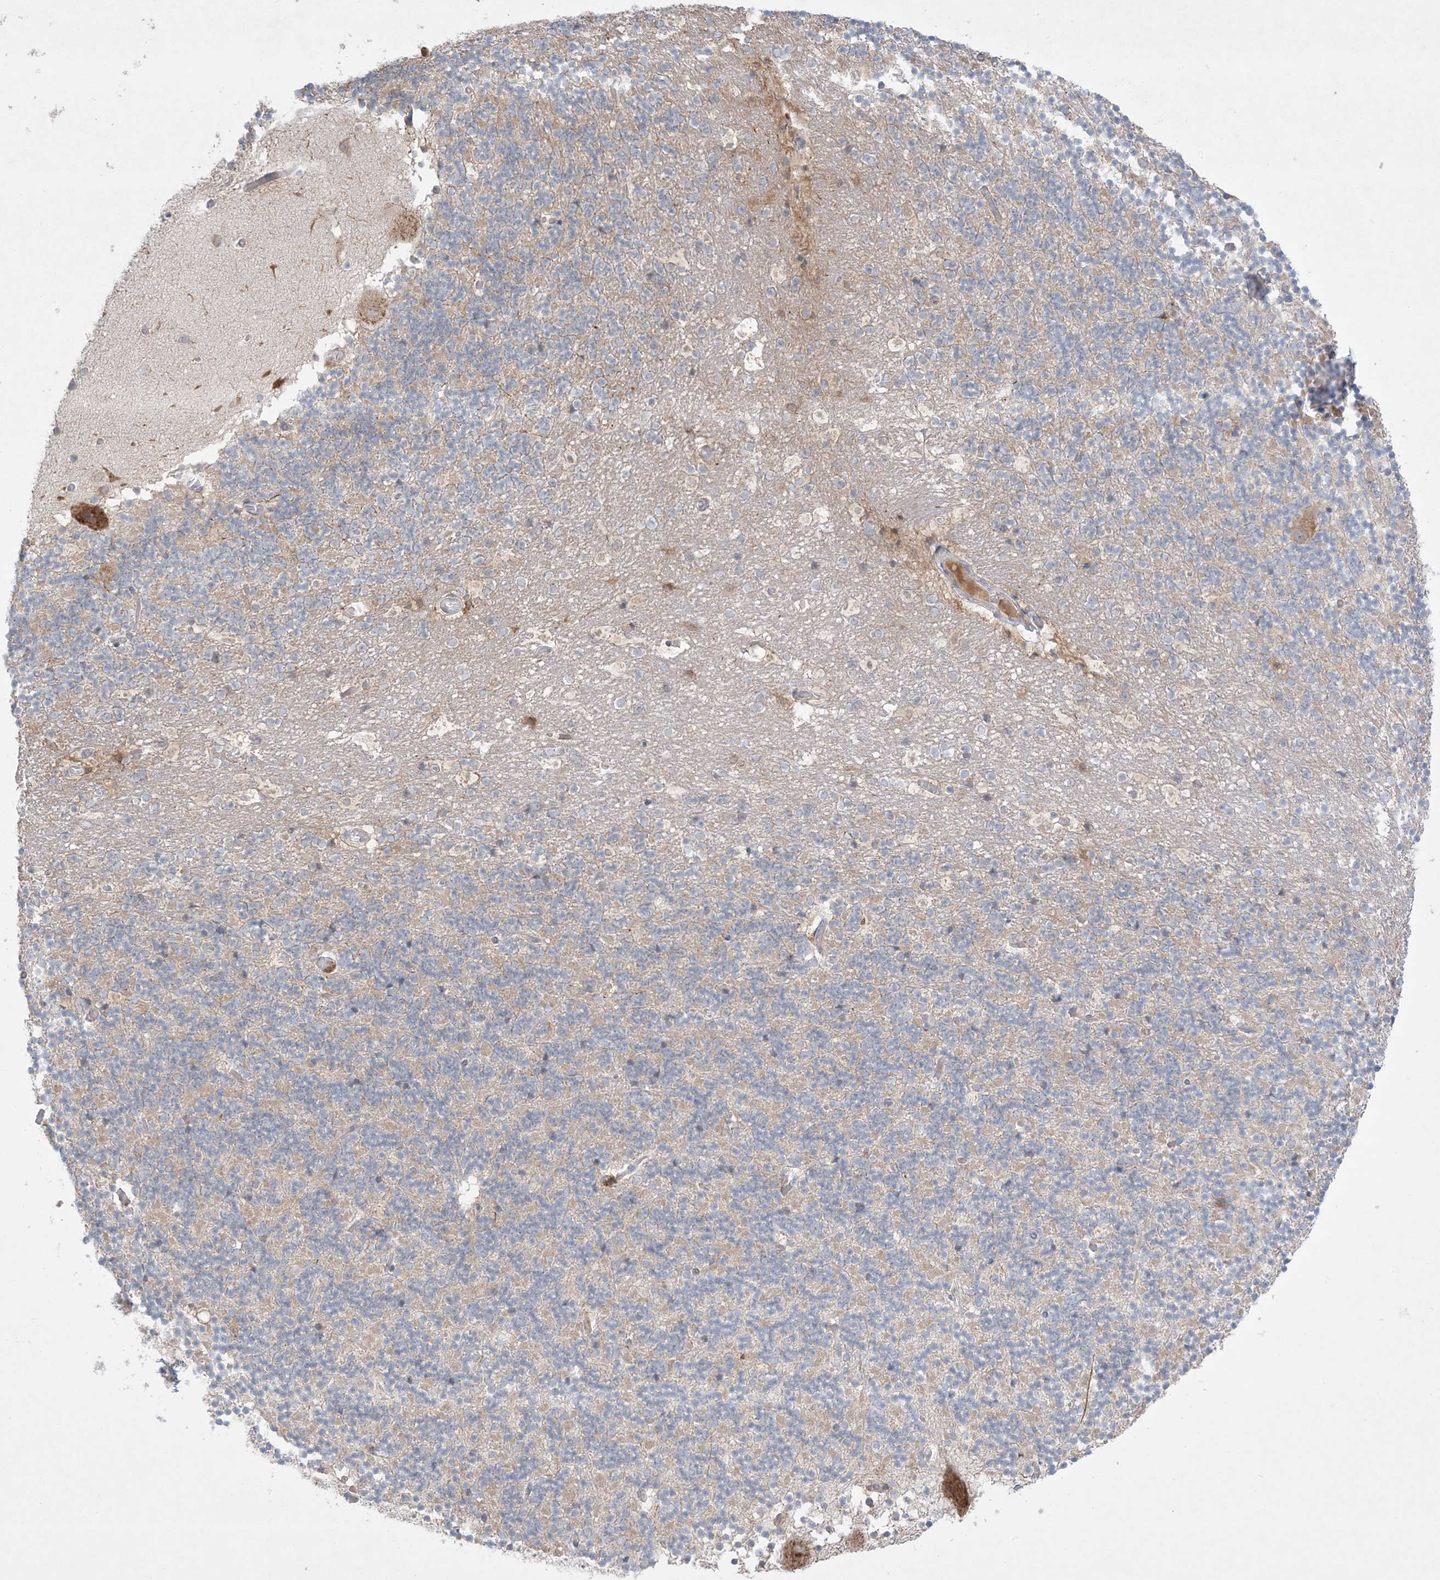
{"staining": {"intensity": "negative", "quantity": "none", "location": "none"}, "tissue": "cerebellum", "cell_type": "Cells in granular layer", "image_type": "normal", "snomed": [{"axis": "morphology", "description": "Normal tissue, NOS"}, {"axis": "topography", "description": "Cerebellum"}], "caption": "The photomicrograph reveals no significant expression in cells in granular layer of cerebellum.", "gene": "MMGT1", "patient": {"sex": "male", "age": 57}}